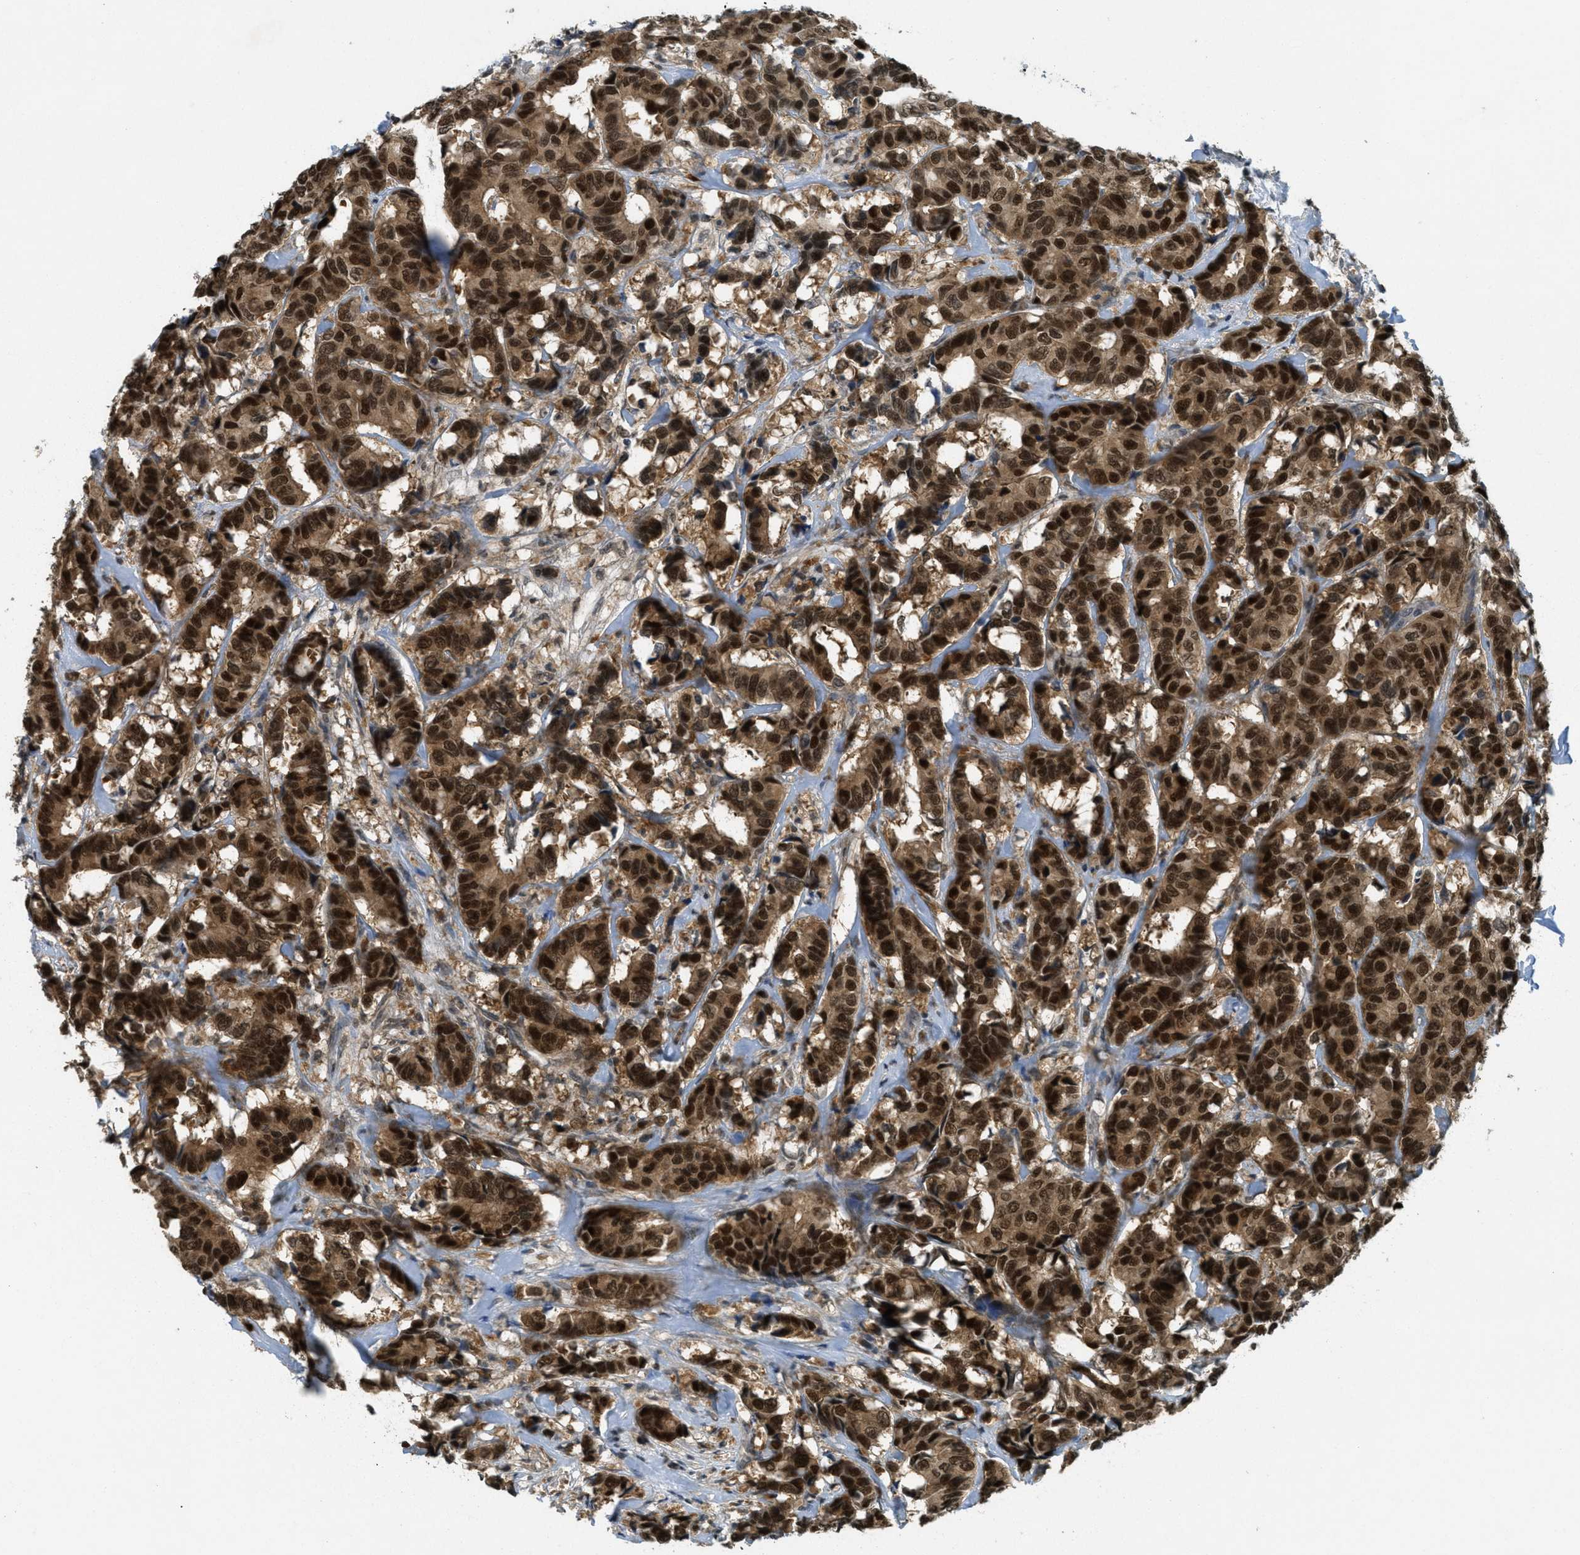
{"staining": {"intensity": "strong", "quantity": ">75%", "location": "cytoplasmic/membranous,nuclear"}, "tissue": "breast cancer", "cell_type": "Tumor cells", "image_type": "cancer", "snomed": [{"axis": "morphology", "description": "Duct carcinoma"}, {"axis": "topography", "description": "Breast"}], "caption": "This micrograph displays immunohistochemistry staining of breast infiltrating ductal carcinoma, with high strong cytoplasmic/membranous and nuclear positivity in approximately >75% of tumor cells.", "gene": "DNAJB1", "patient": {"sex": "female", "age": 87}}